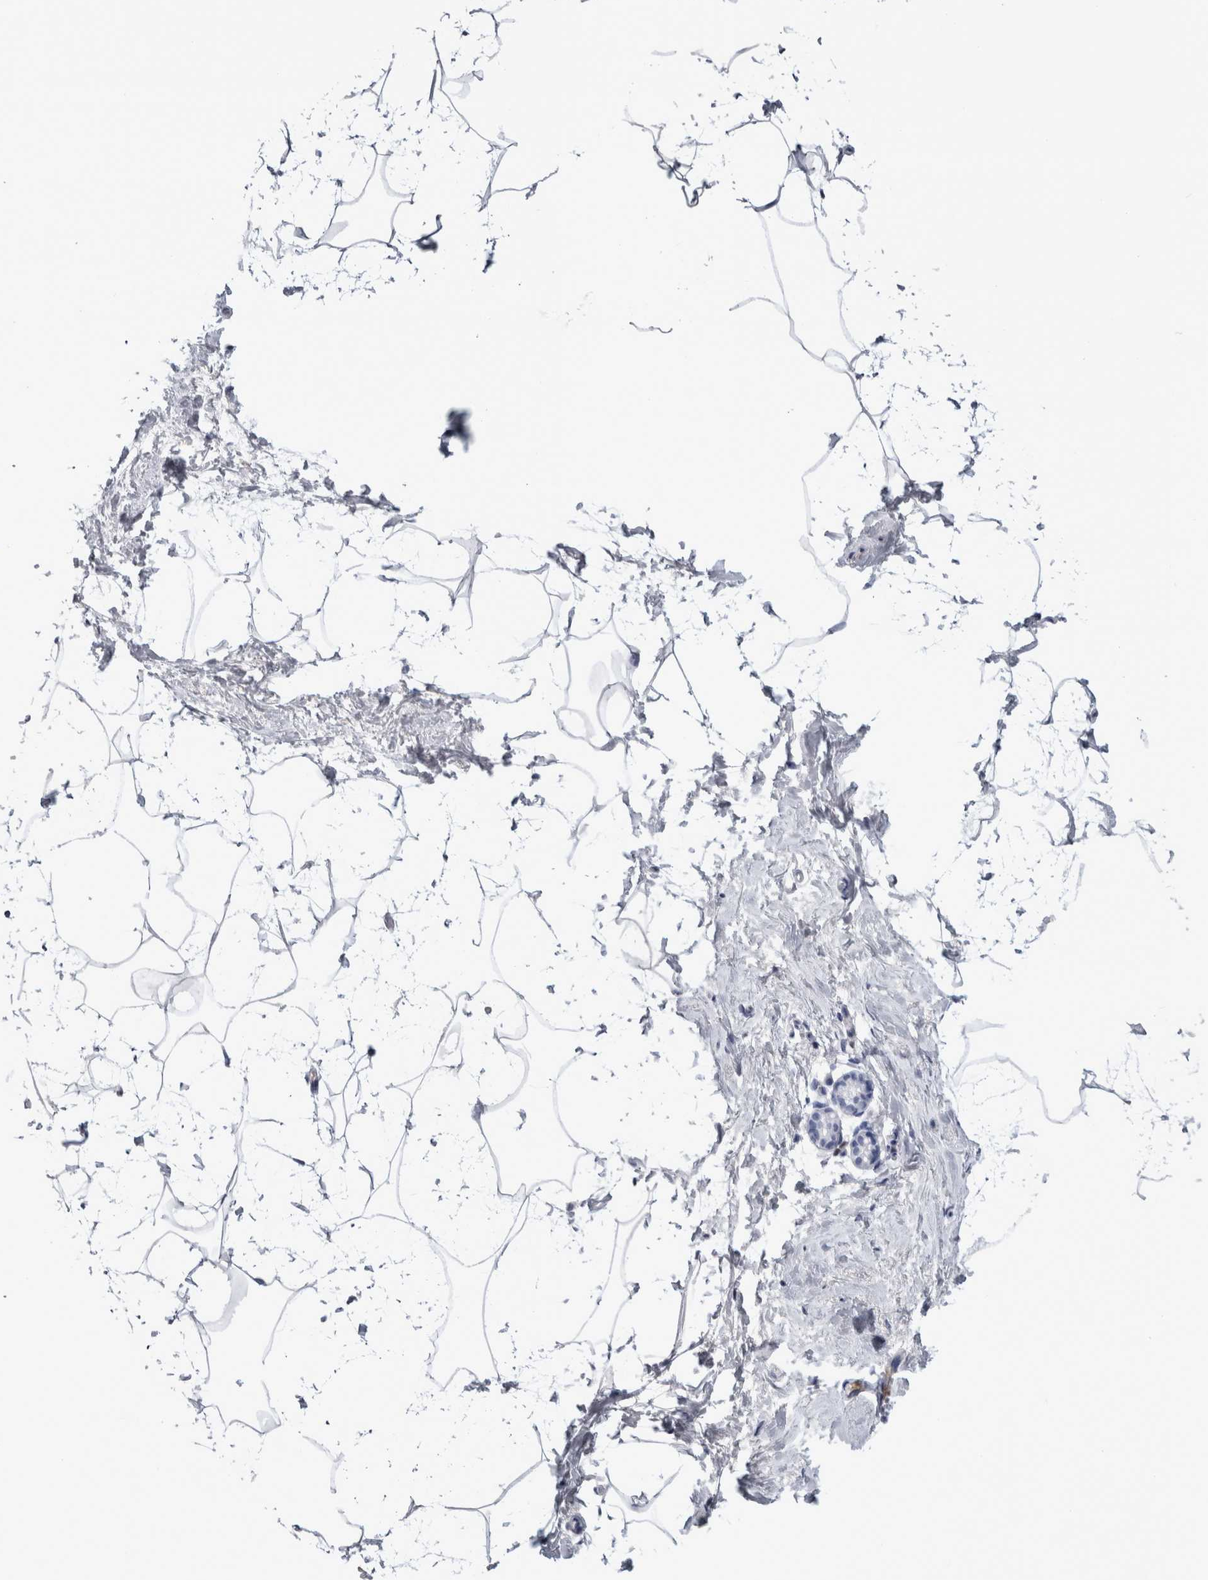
{"staining": {"intensity": "negative", "quantity": "none", "location": "none"}, "tissue": "breast", "cell_type": "Adipocytes", "image_type": "normal", "snomed": [{"axis": "morphology", "description": "Normal tissue, NOS"}, {"axis": "topography", "description": "Breast"}], "caption": "The image shows no staining of adipocytes in unremarkable breast.", "gene": "PAX5", "patient": {"sex": "female", "age": 62}}